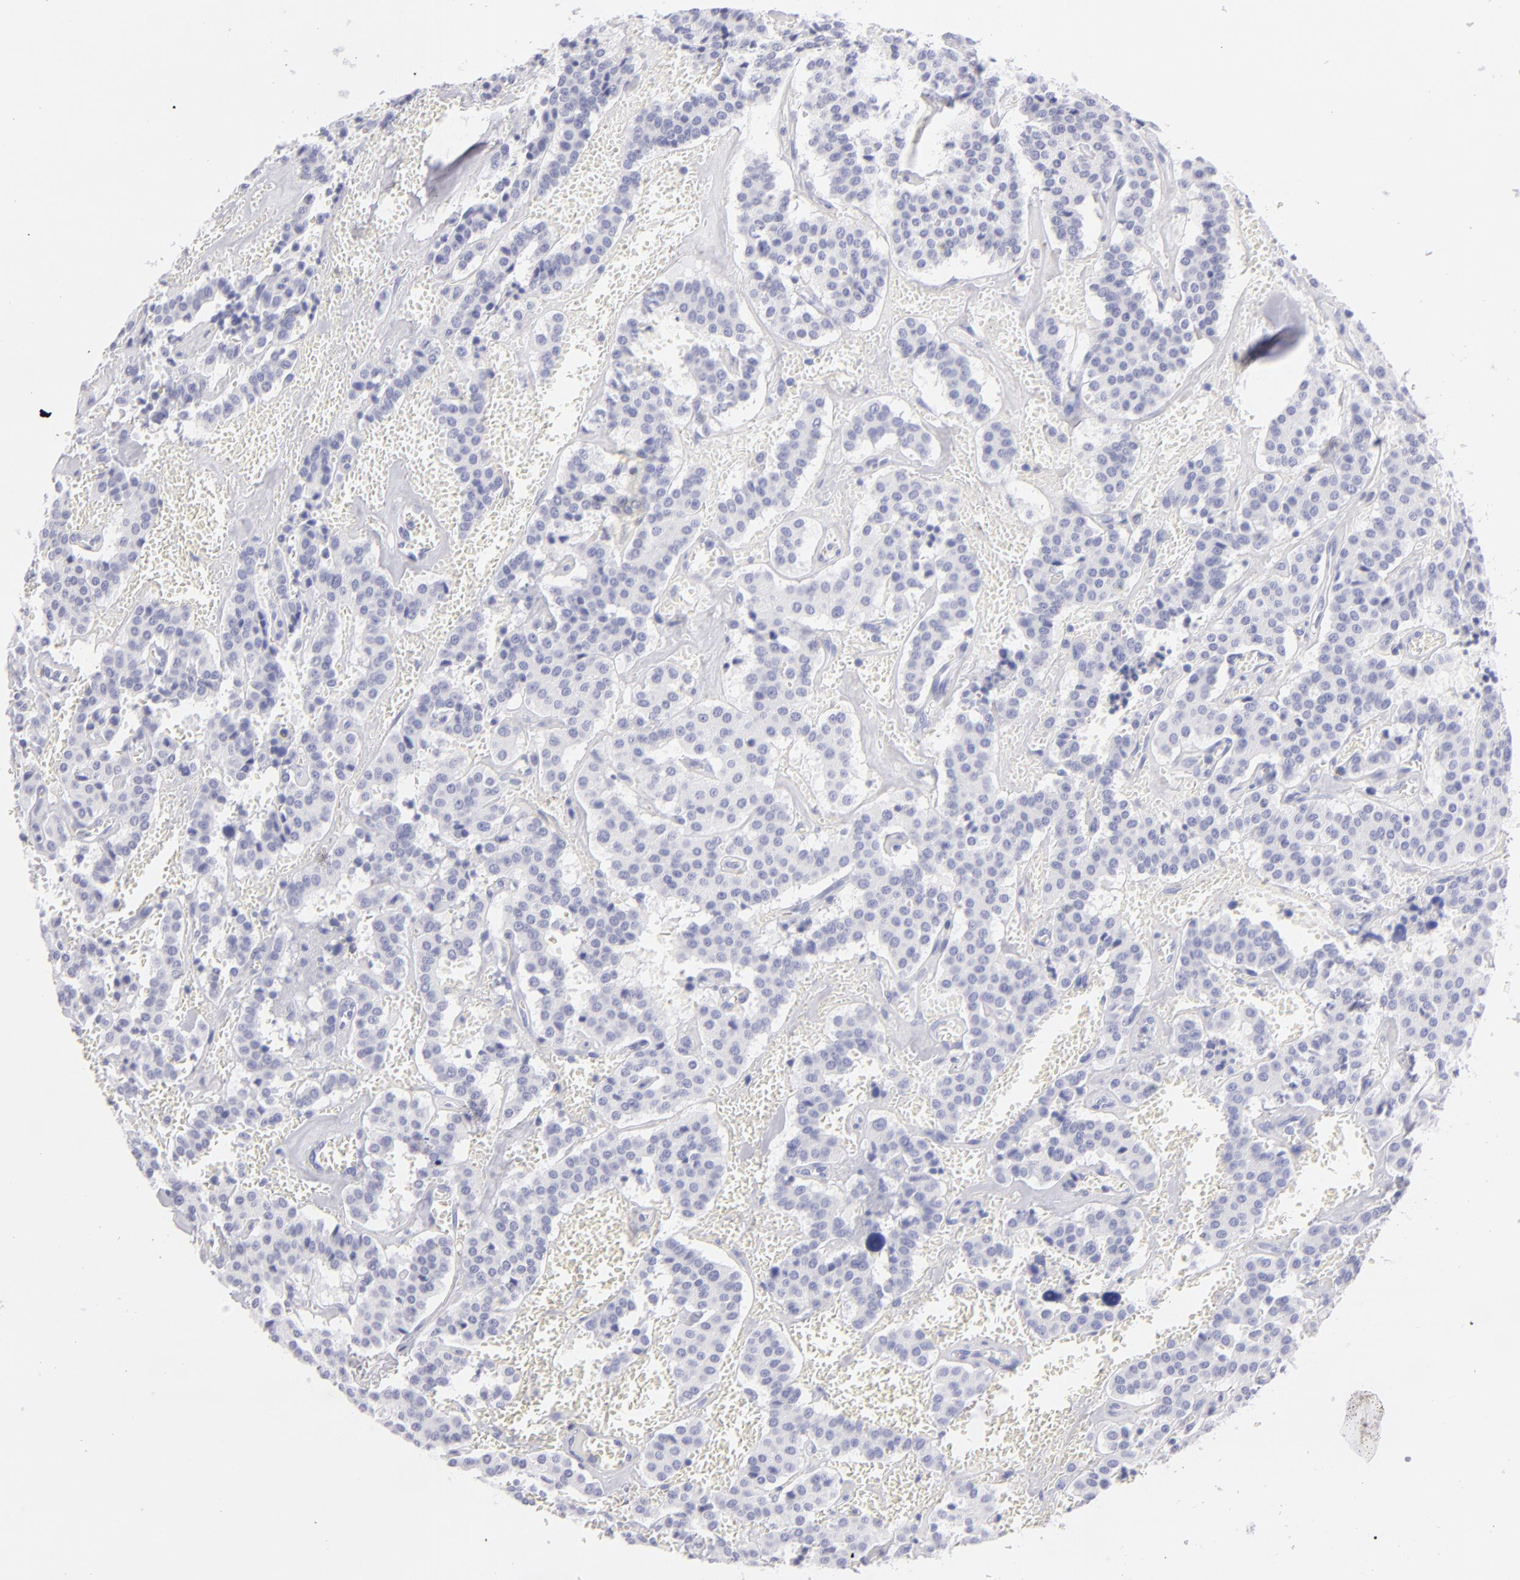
{"staining": {"intensity": "negative", "quantity": "none", "location": "none"}, "tissue": "carcinoid", "cell_type": "Tumor cells", "image_type": "cancer", "snomed": [{"axis": "morphology", "description": "Carcinoid, malignant, NOS"}, {"axis": "topography", "description": "Bronchus"}], "caption": "Protein analysis of carcinoid displays no significant staining in tumor cells.", "gene": "PRPH", "patient": {"sex": "male", "age": 55}}